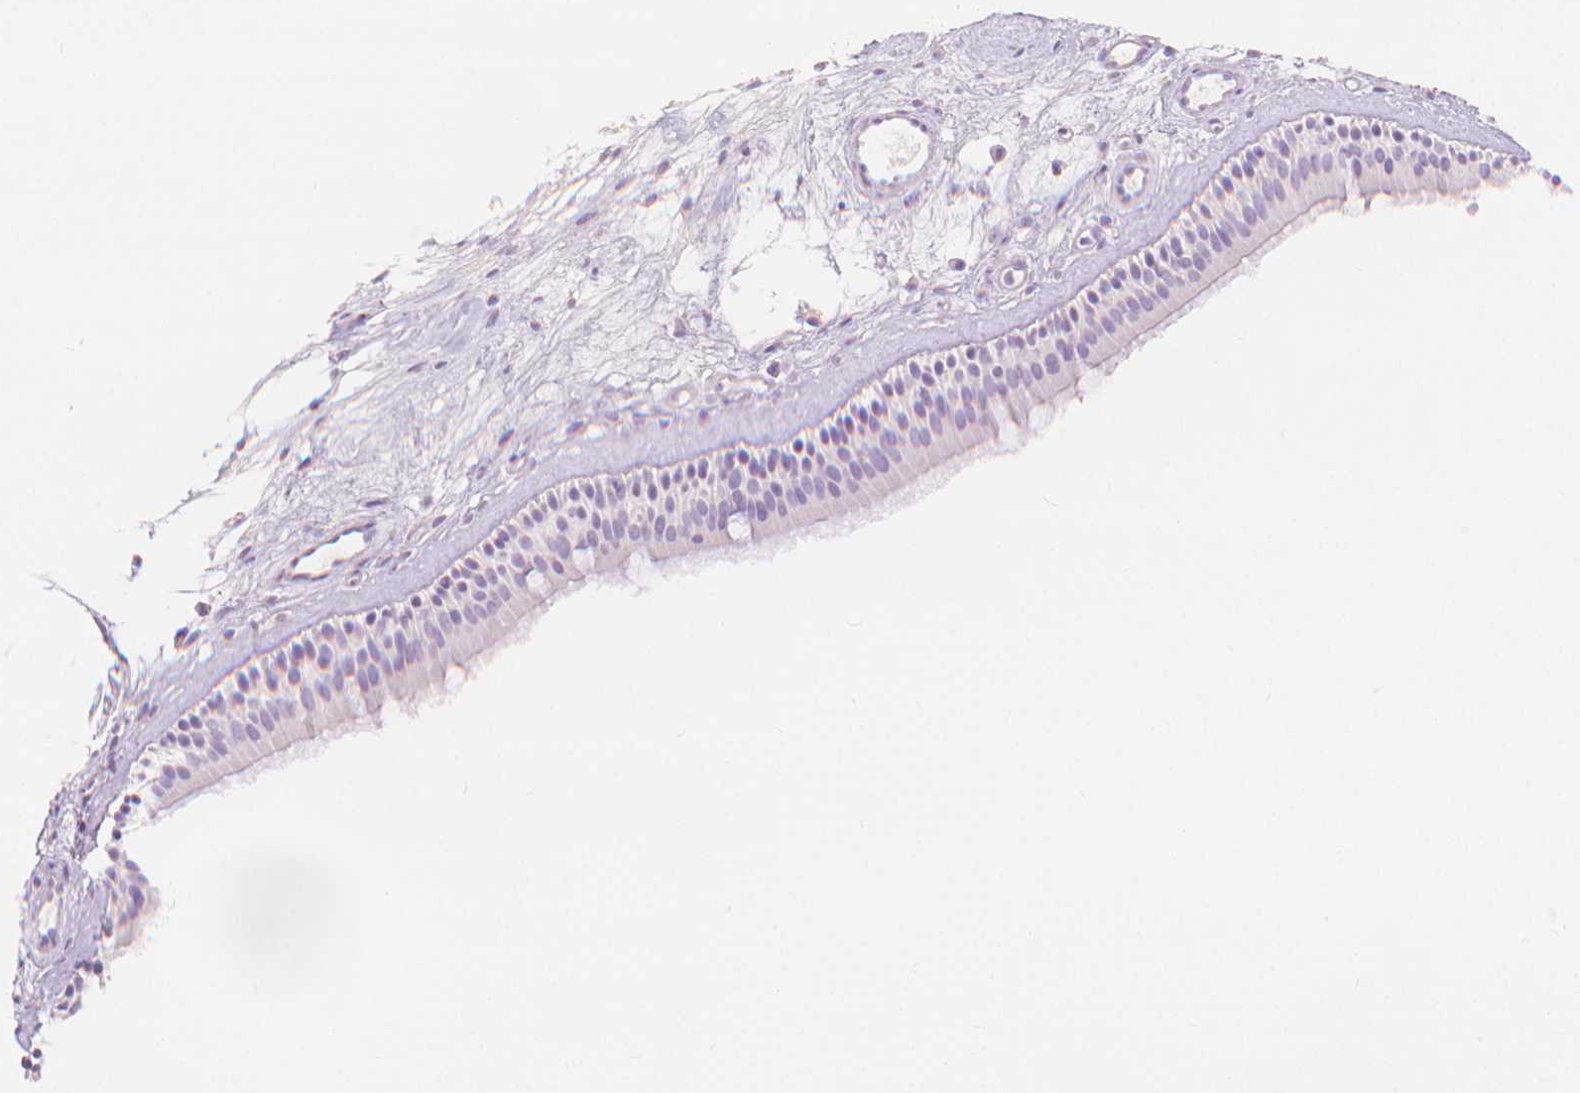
{"staining": {"intensity": "negative", "quantity": "none", "location": "none"}, "tissue": "nasopharynx", "cell_type": "Respiratory epithelial cells", "image_type": "normal", "snomed": [{"axis": "morphology", "description": "Normal tissue, NOS"}, {"axis": "topography", "description": "Nasopharynx"}], "caption": "DAB (3,3'-diaminobenzidine) immunohistochemical staining of benign human nasopharynx demonstrates no significant staining in respiratory epithelial cells.", "gene": "SLC27A5", "patient": {"sex": "male", "age": 68}}